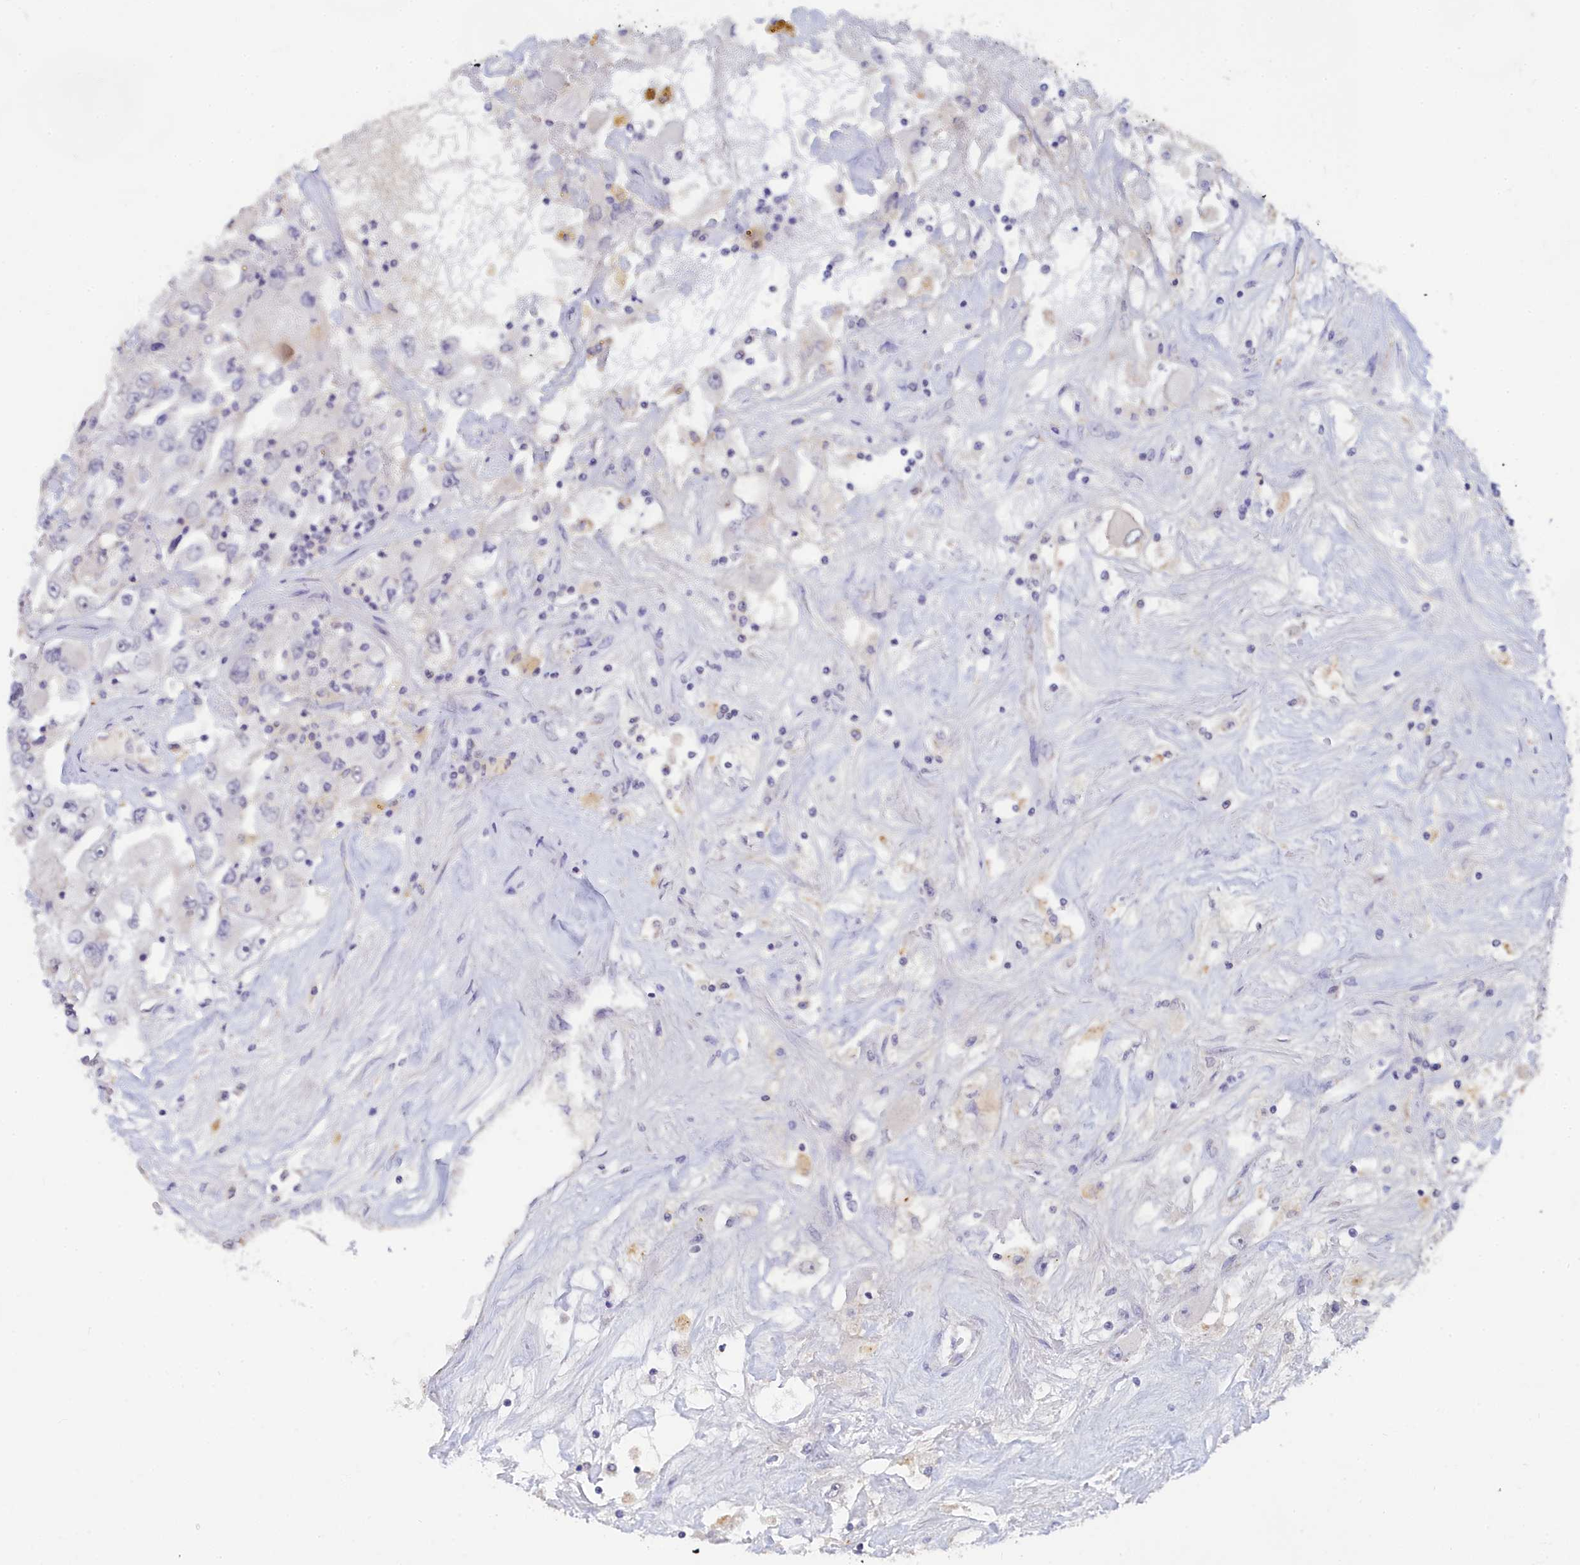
{"staining": {"intensity": "negative", "quantity": "none", "location": "none"}, "tissue": "renal cancer", "cell_type": "Tumor cells", "image_type": "cancer", "snomed": [{"axis": "morphology", "description": "Adenocarcinoma, NOS"}, {"axis": "topography", "description": "Kidney"}], "caption": "The micrograph demonstrates no staining of tumor cells in adenocarcinoma (renal). (Immunohistochemistry (ihc), brightfield microscopy, high magnification).", "gene": "LRIF1", "patient": {"sex": "female", "age": 52}}